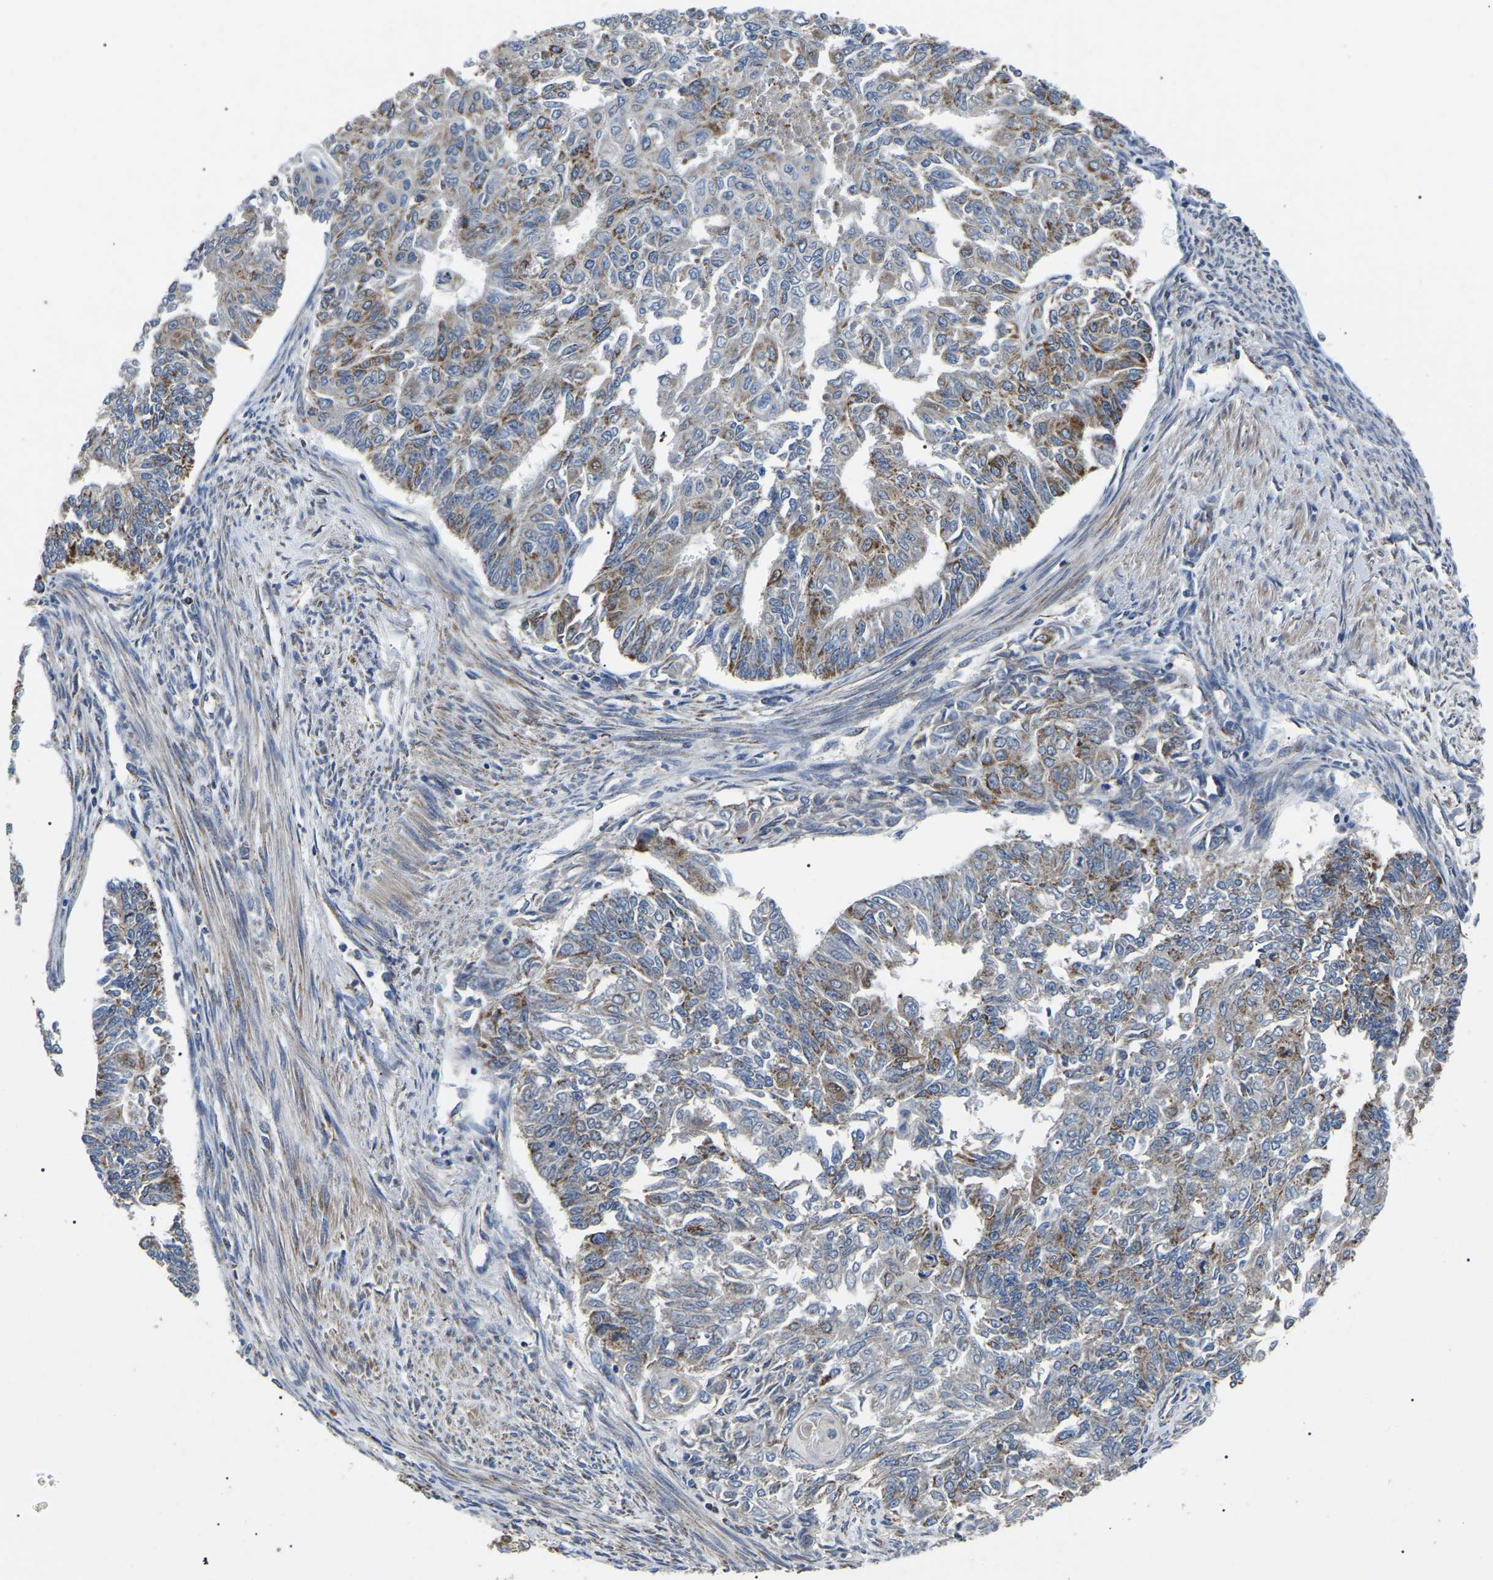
{"staining": {"intensity": "moderate", "quantity": "25%-75%", "location": "cytoplasmic/membranous"}, "tissue": "endometrial cancer", "cell_type": "Tumor cells", "image_type": "cancer", "snomed": [{"axis": "morphology", "description": "Adenocarcinoma, NOS"}, {"axis": "topography", "description": "Endometrium"}], "caption": "Endometrial cancer stained for a protein reveals moderate cytoplasmic/membranous positivity in tumor cells.", "gene": "PPM1E", "patient": {"sex": "female", "age": 32}}